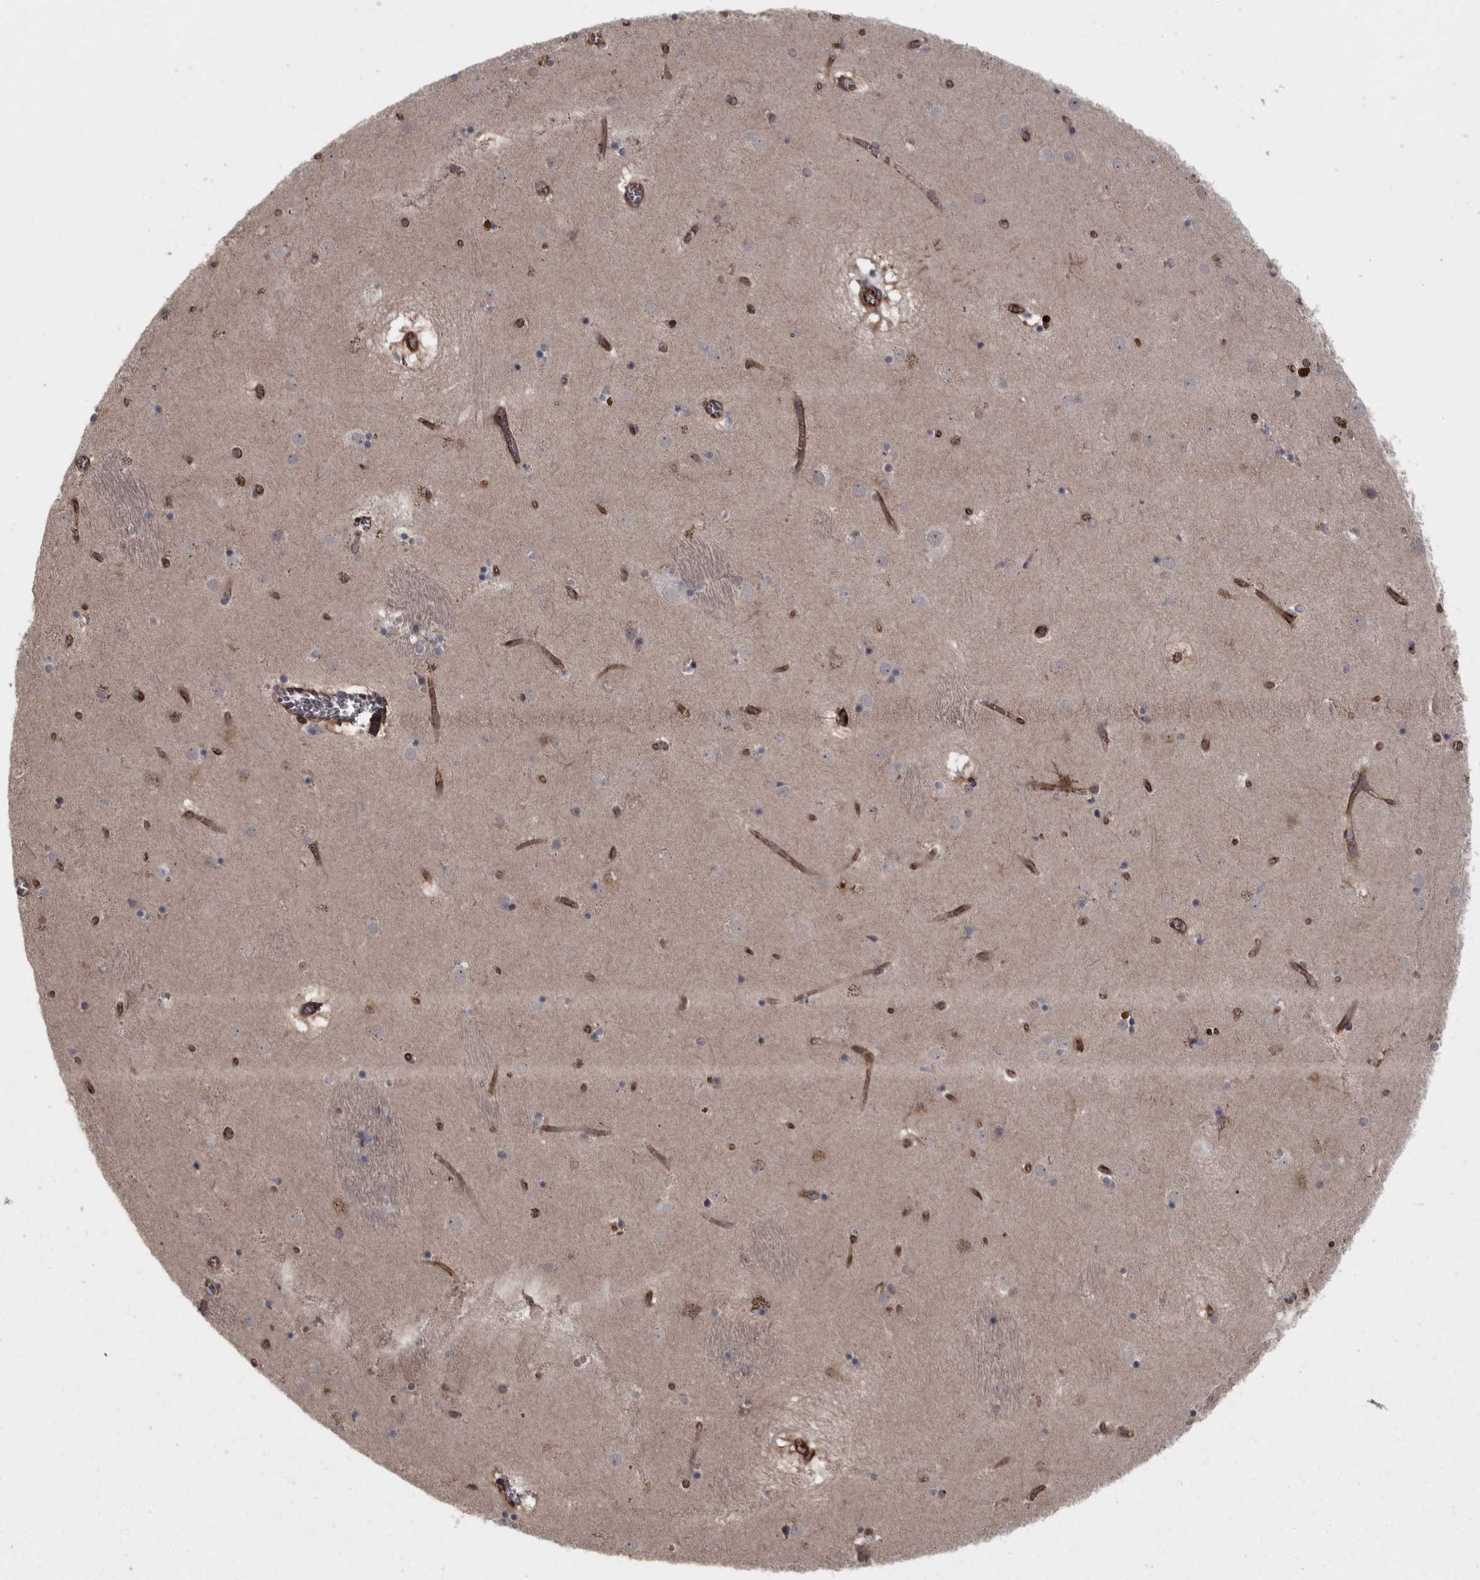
{"staining": {"intensity": "moderate", "quantity": "25%-75%", "location": "cytoplasmic/membranous"}, "tissue": "caudate", "cell_type": "Glial cells", "image_type": "normal", "snomed": [{"axis": "morphology", "description": "Normal tissue, NOS"}, {"axis": "topography", "description": "Lateral ventricle wall"}], "caption": "Immunohistochemistry (IHC) of normal human caudate displays medium levels of moderate cytoplasmic/membranous staining in about 25%-75% of glial cells. (IHC, brightfield microscopy, high magnification).", "gene": "FAAP100", "patient": {"sex": "male", "age": 70}}